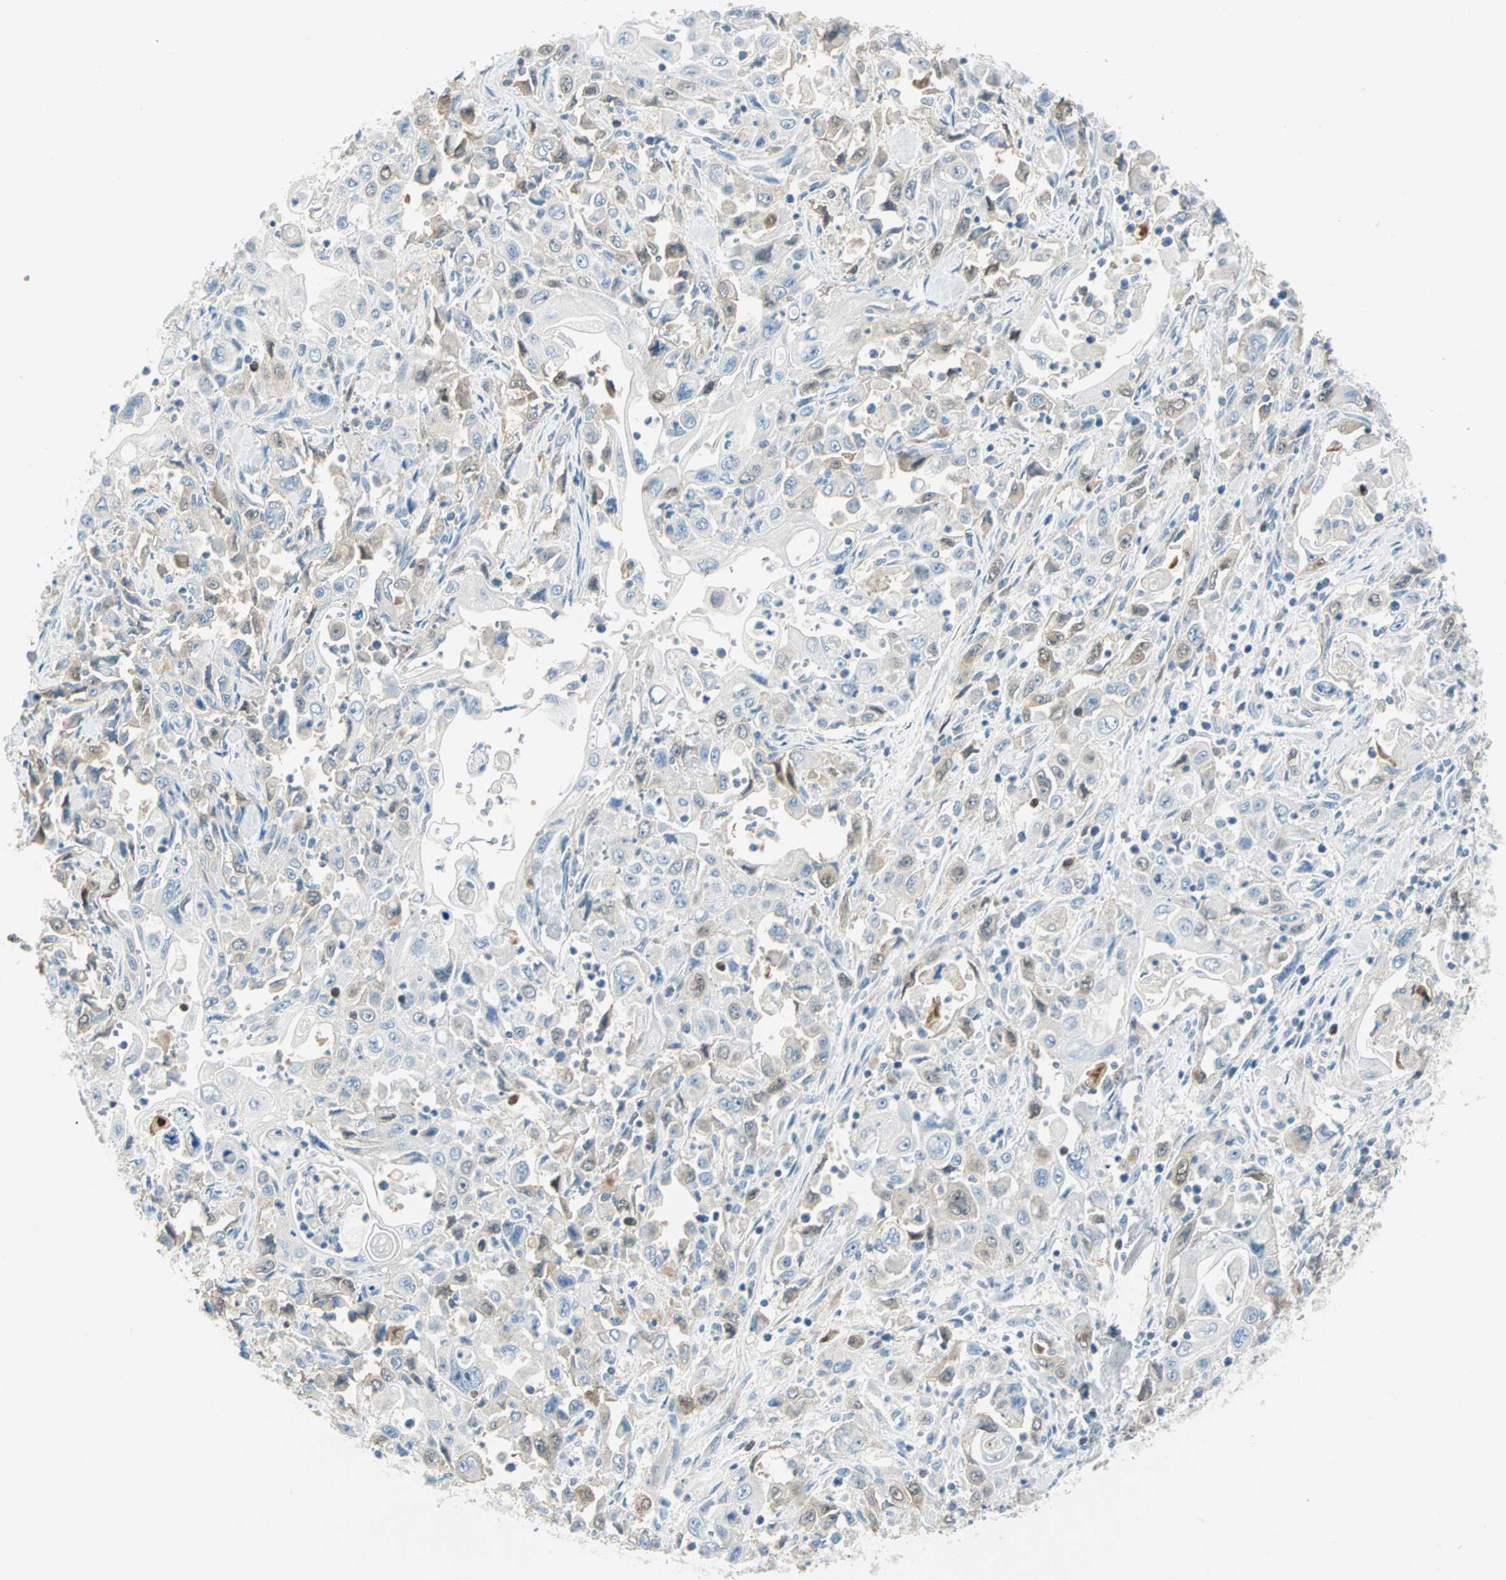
{"staining": {"intensity": "weak", "quantity": "<25%", "location": "cytoplasmic/membranous,nuclear"}, "tissue": "pancreatic cancer", "cell_type": "Tumor cells", "image_type": "cancer", "snomed": [{"axis": "morphology", "description": "Adenocarcinoma, NOS"}, {"axis": "topography", "description": "Pancreas"}], "caption": "Tumor cells are negative for protein expression in human pancreatic cancer. Brightfield microscopy of immunohistochemistry stained with DAB (3,3'-diaminobenzidine) (brown) and hematoxylin (blue), captured at high magnification.", "gene": "PTTG1", "patient": {"sex": "male", "age": 70}}